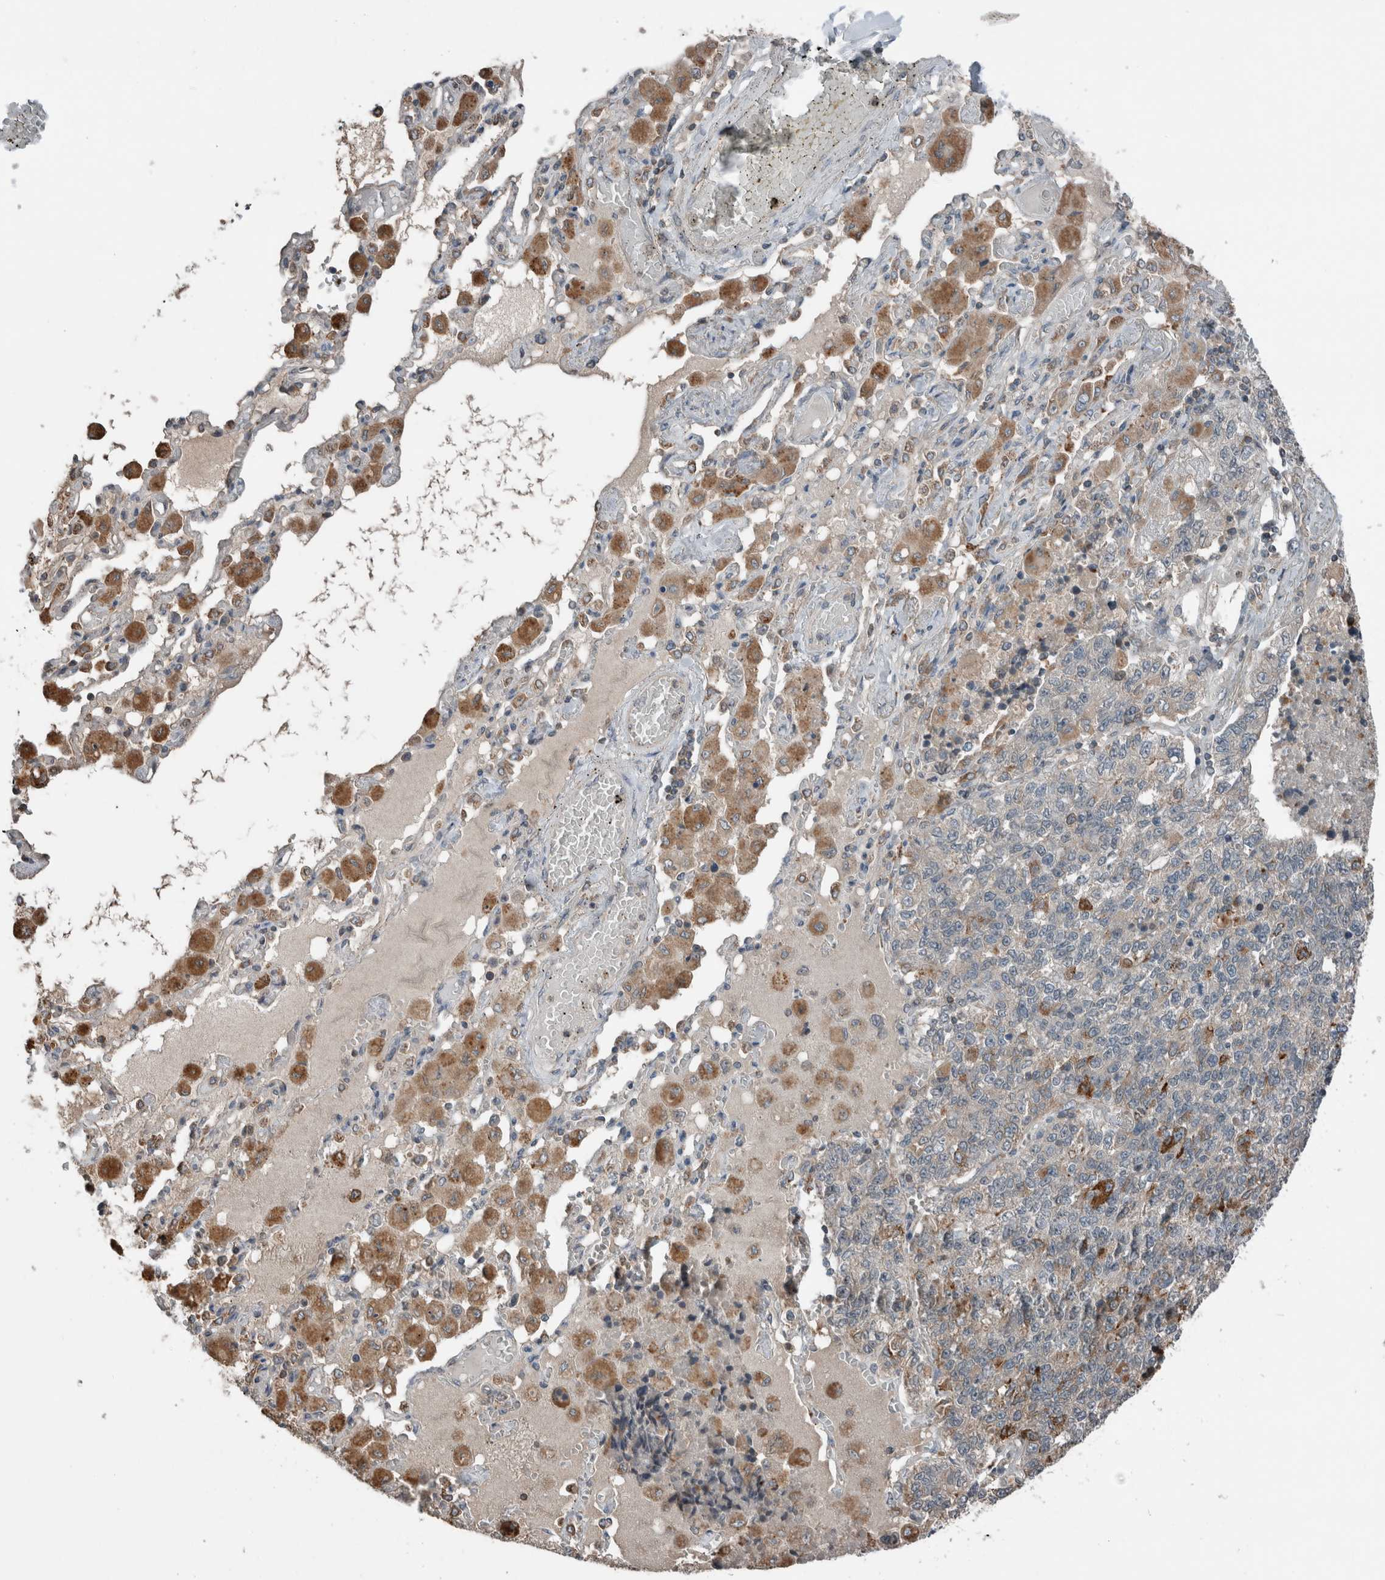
{"staining": {"intensity": "strong", "quantity": "<25%", "location": "cytoplasmic/membranous"}, "tissue": "lung cancer", "cell_type": "Tumor cells", "image_type": "cancer", "snomed": [{"axis": "morphology", "description": "Adenocarcinoma, NOS"}, {"axis": "topography", "description": "Lung"}], "caption": "The image exhibits staining of lung cancer (adenocarcinoma), revealing strong cytoplasmic/membranous protein positivity (brown color) within tumor cells. The protein of interest is stained brown, and the nuclei are stained in blue (DAB IHC with brightfield microscopy, high magnification).", "gene": "KLK14", "patient": {"sex": "male", "age": 49}}